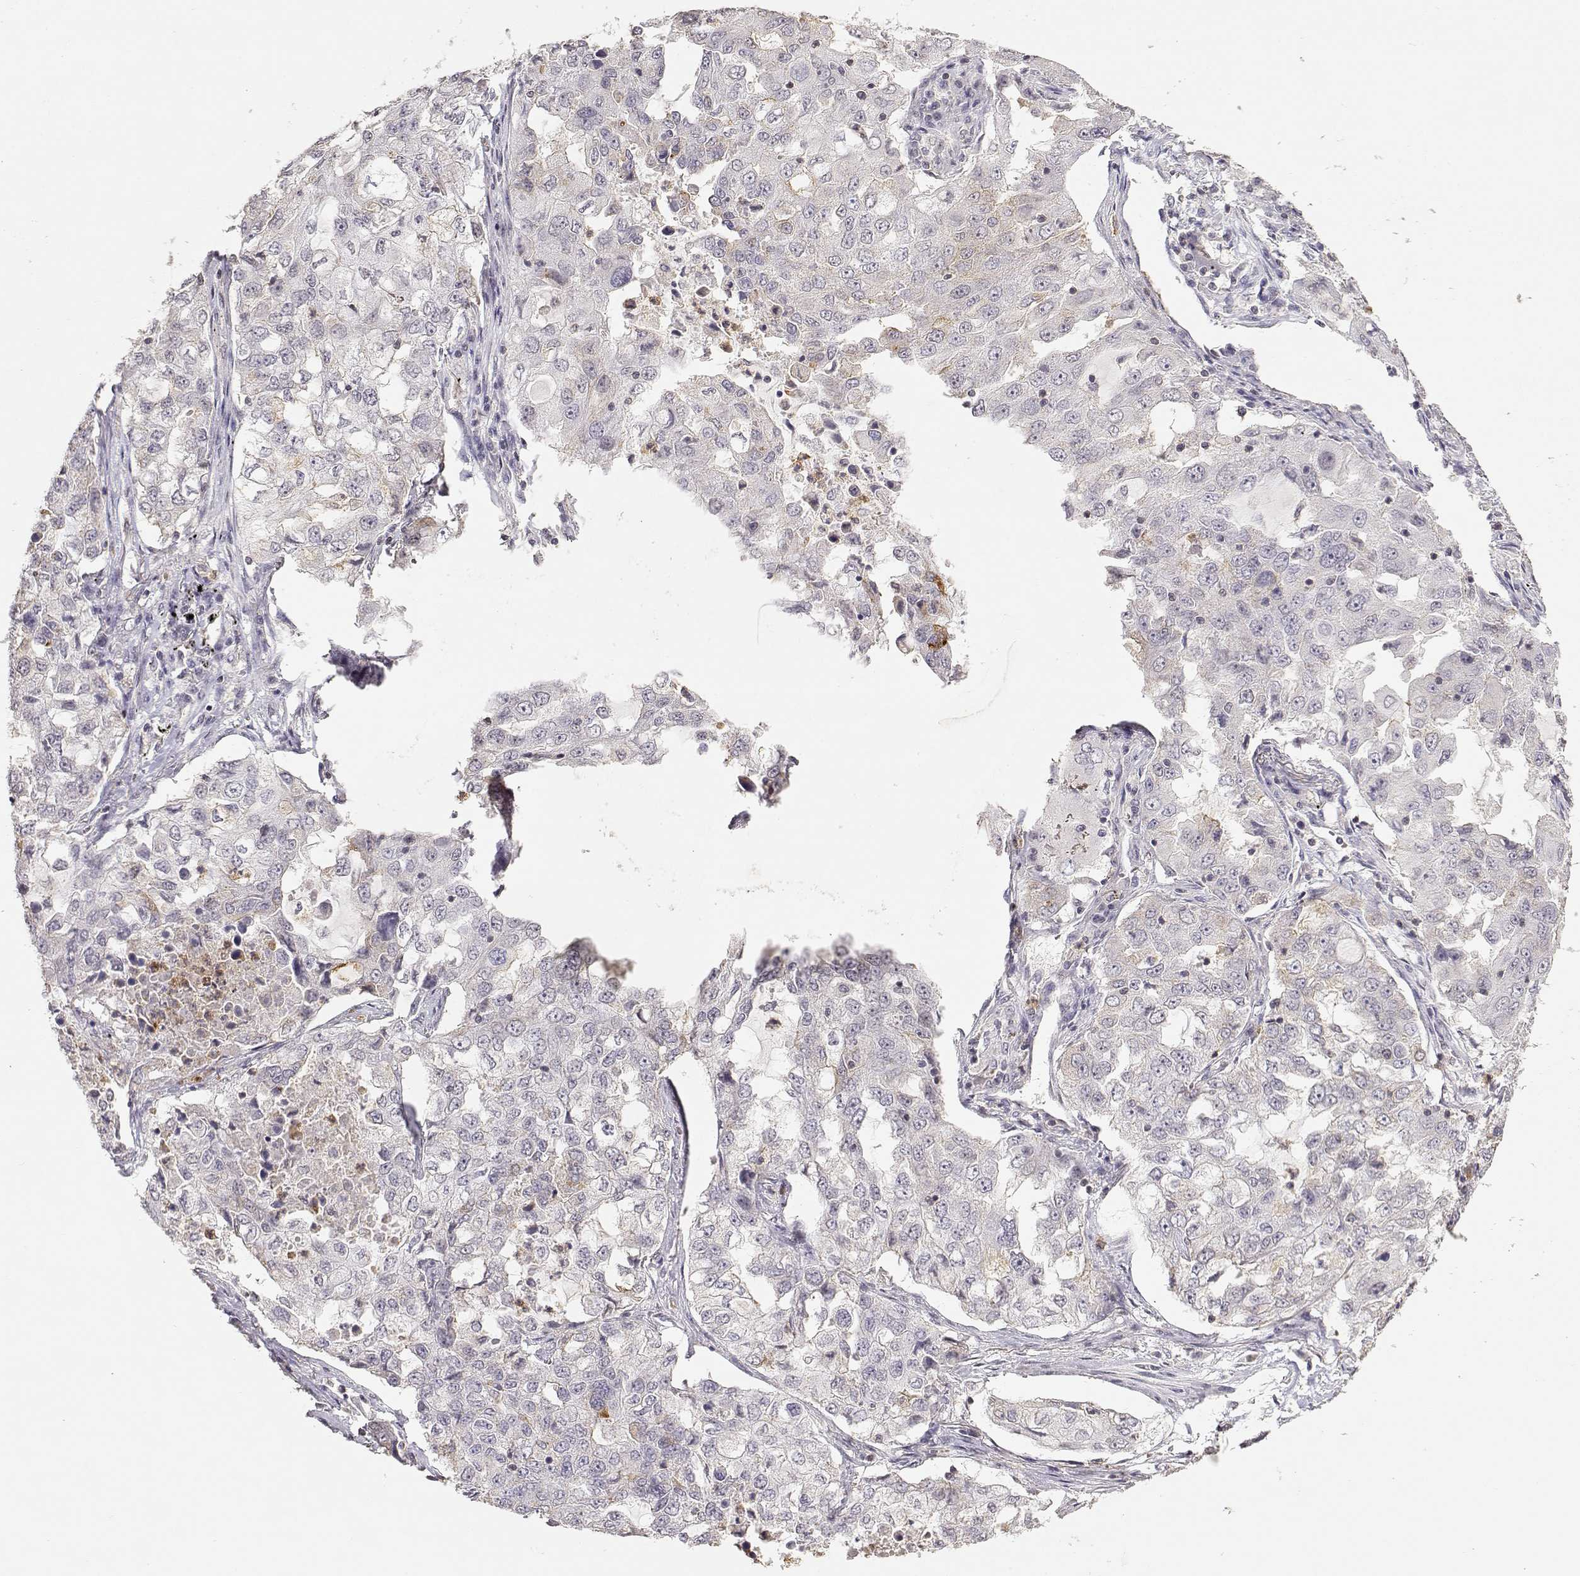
{"staining": {"intensity": "negative", "quantity": "none", "location": "none"}, "tissue": "lung cancer", "cell_type": "Tumor cells", "image_type": "cancer", "snomed": [{"axis": "morphology", "description": "Adenocarcinoma, NOS"}, {"axis": "topography", "description": "Lung"}], "caption": "High magnification brightfield microscopy of lung cancer stained with DAB (3,3'-diaminobenzidine) (brown) and counterstained with hematoxylin (blue): tumor cells show no significant staining.", "gene": "TNFRSF10C", "patient": {"sex": "female", "age": 61}}